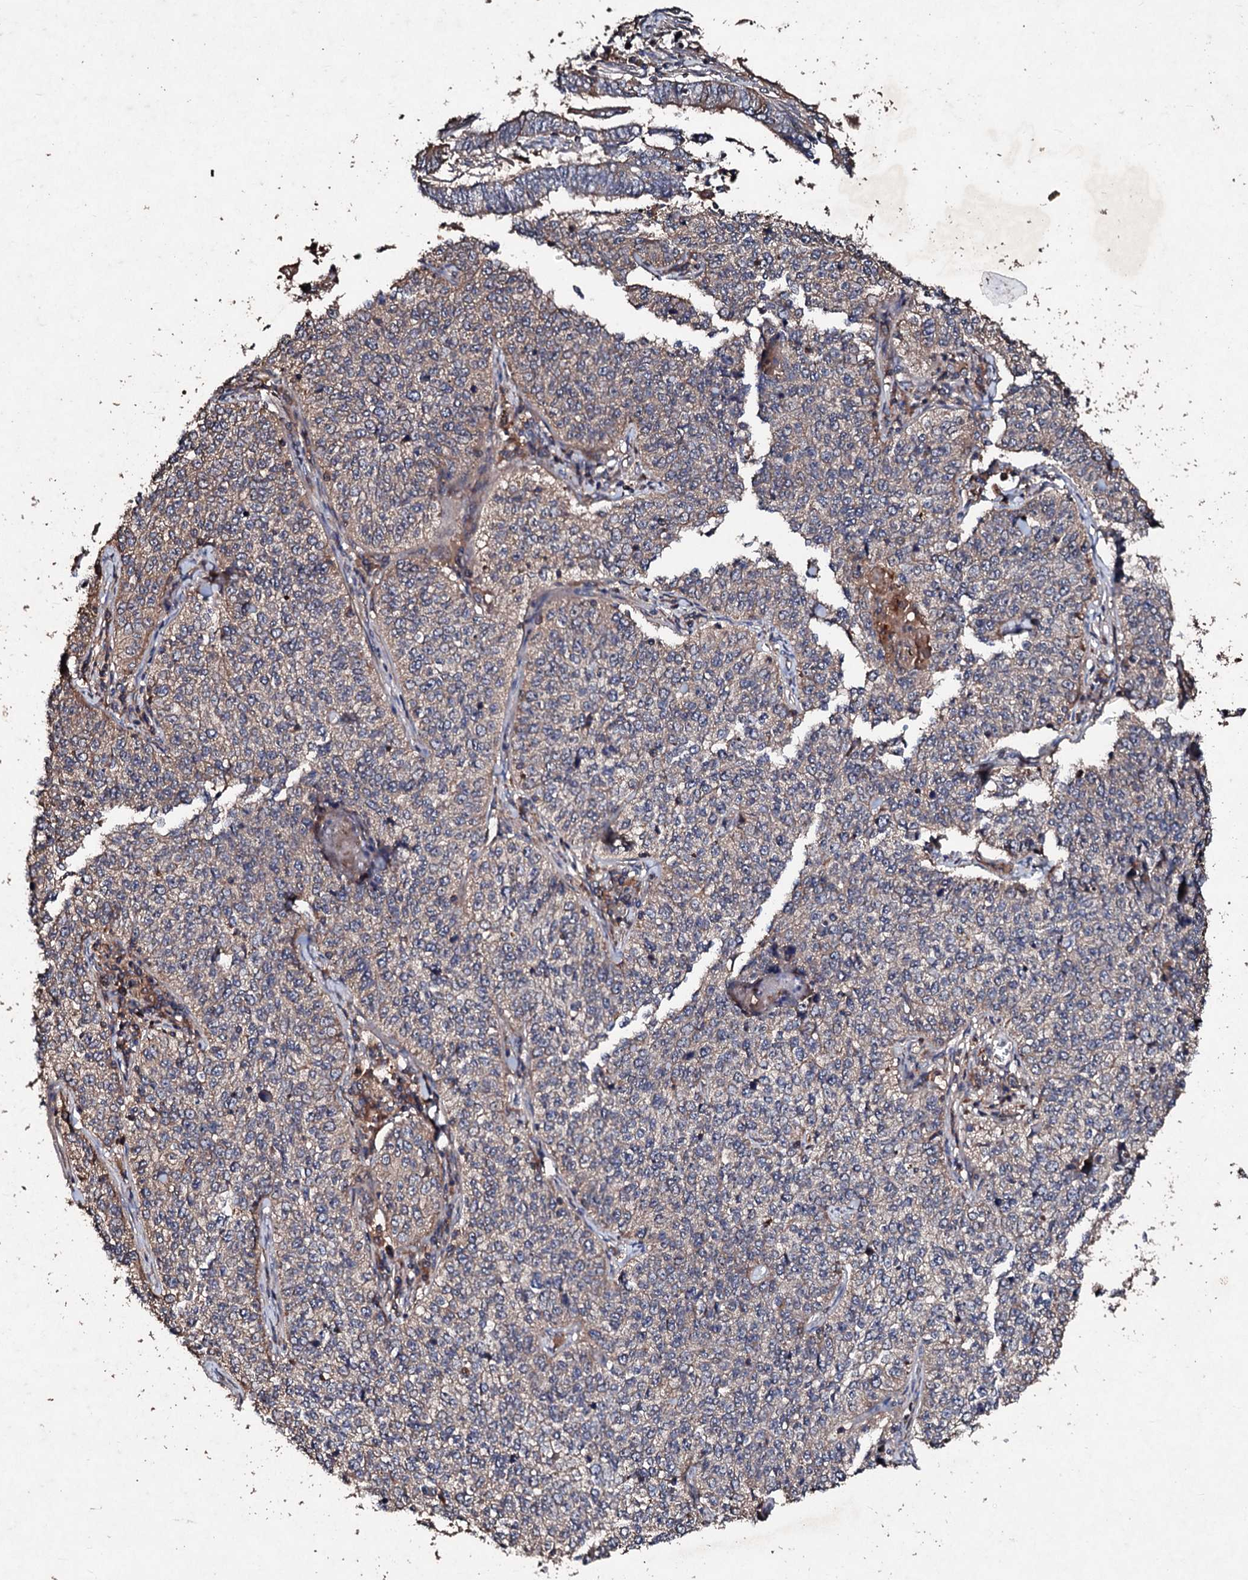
{"staining": {"intensity": "weak", "quantity": "25%-75%", "location": "cytoplasmic/membranous"}, "tissue": "cervical cancer", "cell_type": "Tumor cells", "image_type": "cancer", "snomed": [{"axis": "morphology", "description": "Squamous cell carcinoma, NOS"}, {"axis": "topography", "description": "Cervix"}], "caption": "Protein staining demonstrates weak cytoplasmic/membranous staining in about 25%-75% of tumor cells in cervical squamous cell carcinoma. (DAB IHC, brown staining for protein, blue staining for nuclei).", "gene": "KERA", "patient": {"sex": "female", "age": 35}}